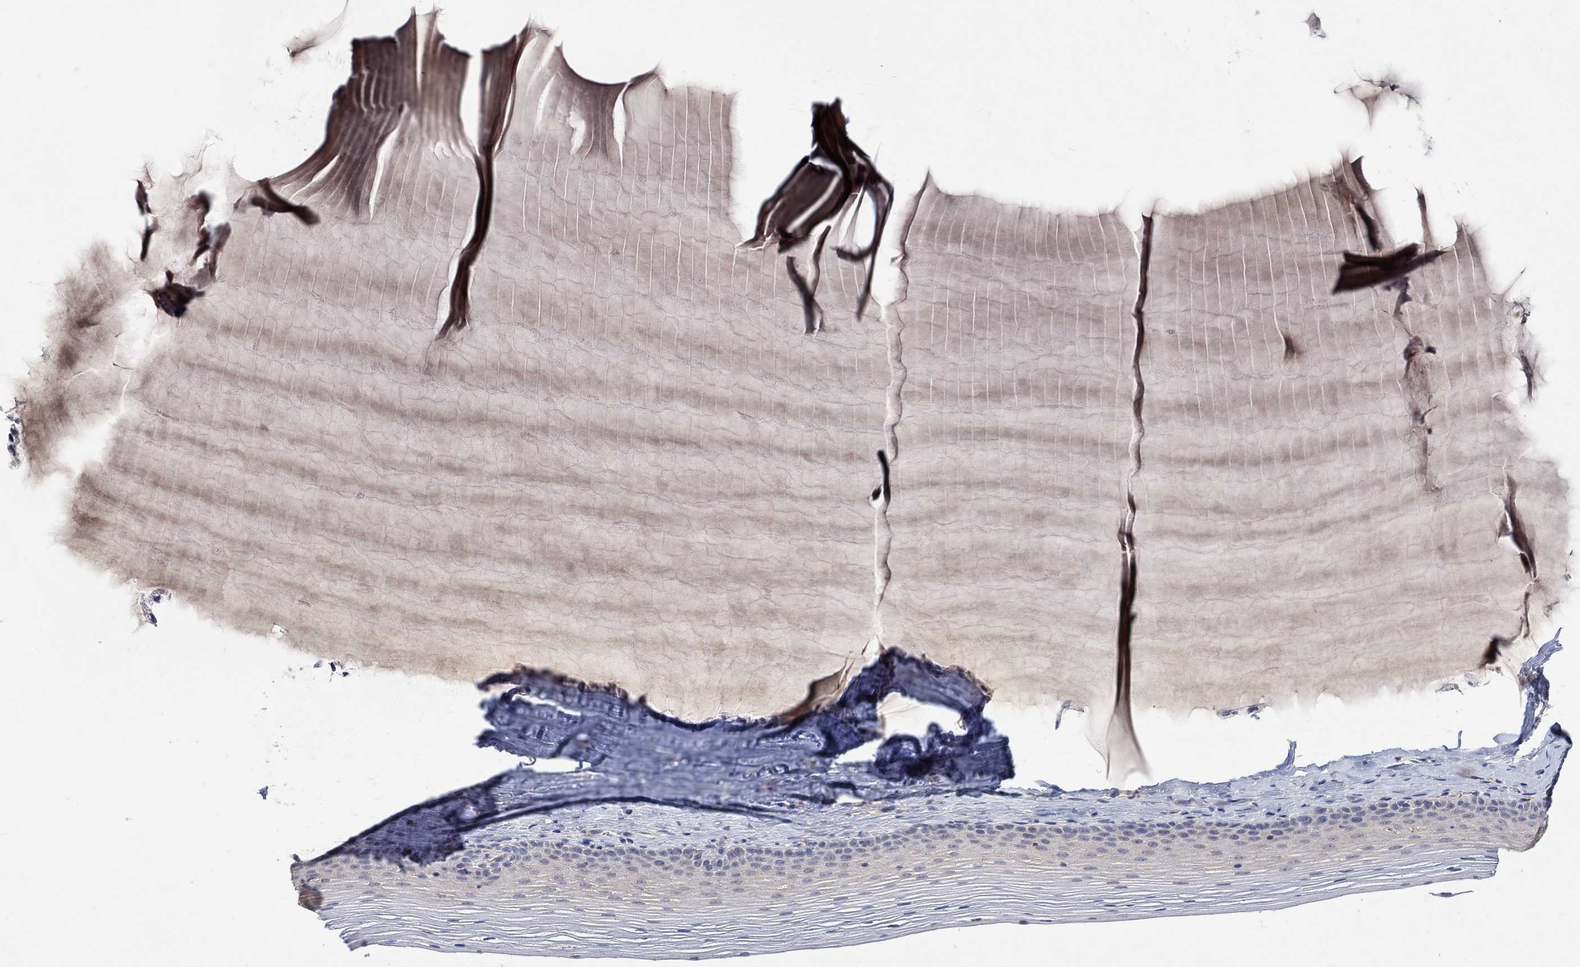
{"staining": {"intensity": "negative", "quantity": "none", "location": "none"}, "tissue": "cervix", "cell_type": "Glandular cells", "image_type": "normal", "snomed": [{"axis": "morphology", "description": "Normal tissue, NOS"}, {"axis": "topography", "description": "Cervix"}], "caption": "Histopathology image shows no significant protein positivity in glandular cells of benign cervix. Nuclei are stained in blue.", "gene": "MSTN", "patient": {"sex": "female", "age": 40}}